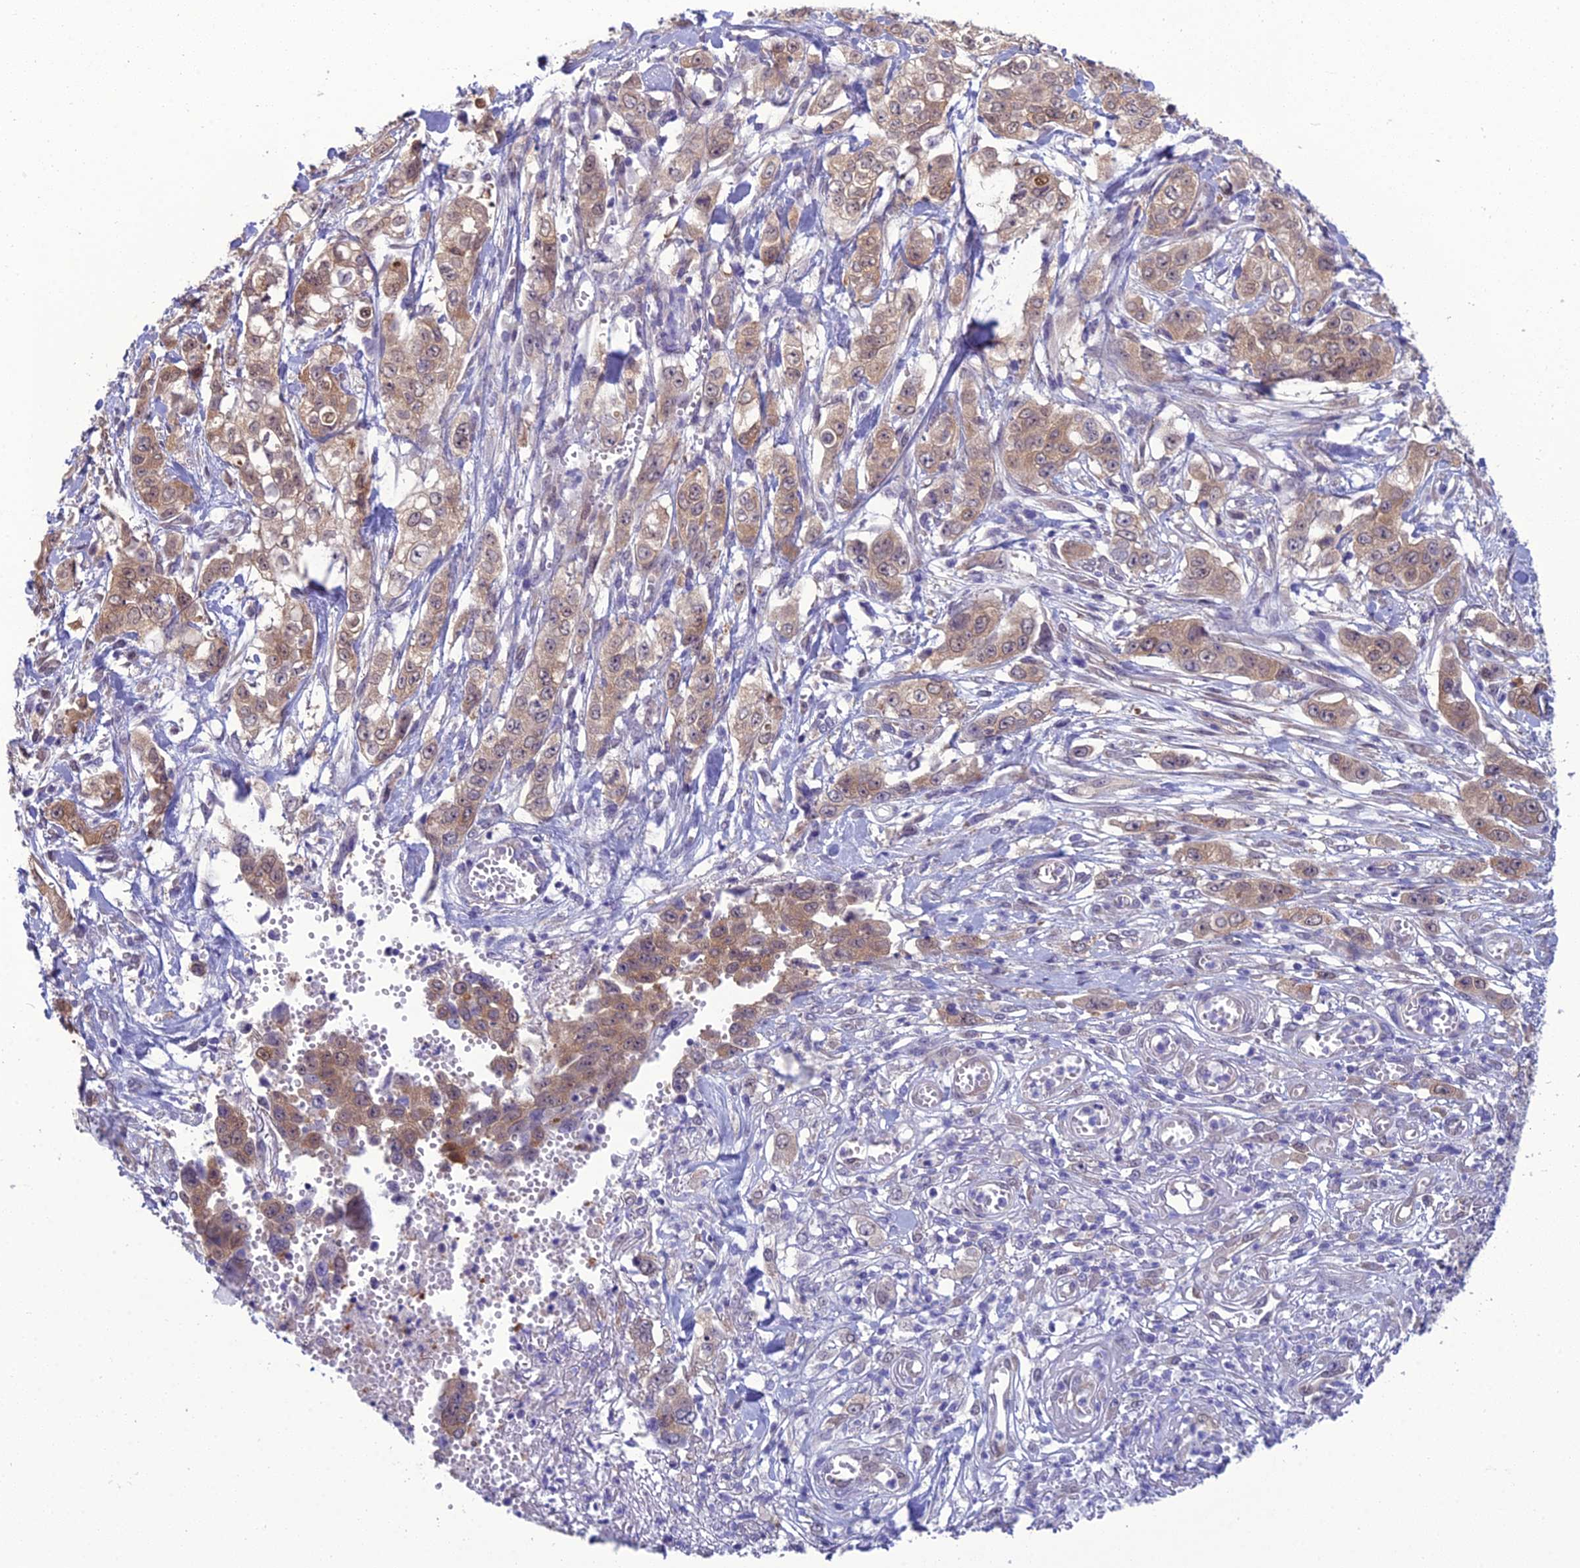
{"staining": {"intensity": "weak", "quantity": ">75%", "location": "cytoplasmic/membranous,nuclear"}, "tissue": "stomach cancer", "cell_type": "Tumor cells", "image_type": "cancer", "snomed": [{"axis": "morphology", "description": "Adenocarcinoma, NOS"}, {"axis": "topography", "description": "Stomach, upper"}], "caption": "IHC of human adenocarcinoma (stomach) reveals low levels of weak cytoplasmic/membranous and nuclear positivity in about >75% of tumor cells. The protein is stained brown, and the nuclei are stained in blue (DAB IHC with brightfield microscopy, high magnification).", "gene": "GNPNAT1", "patient": {"sex": "male", "age": 62}}